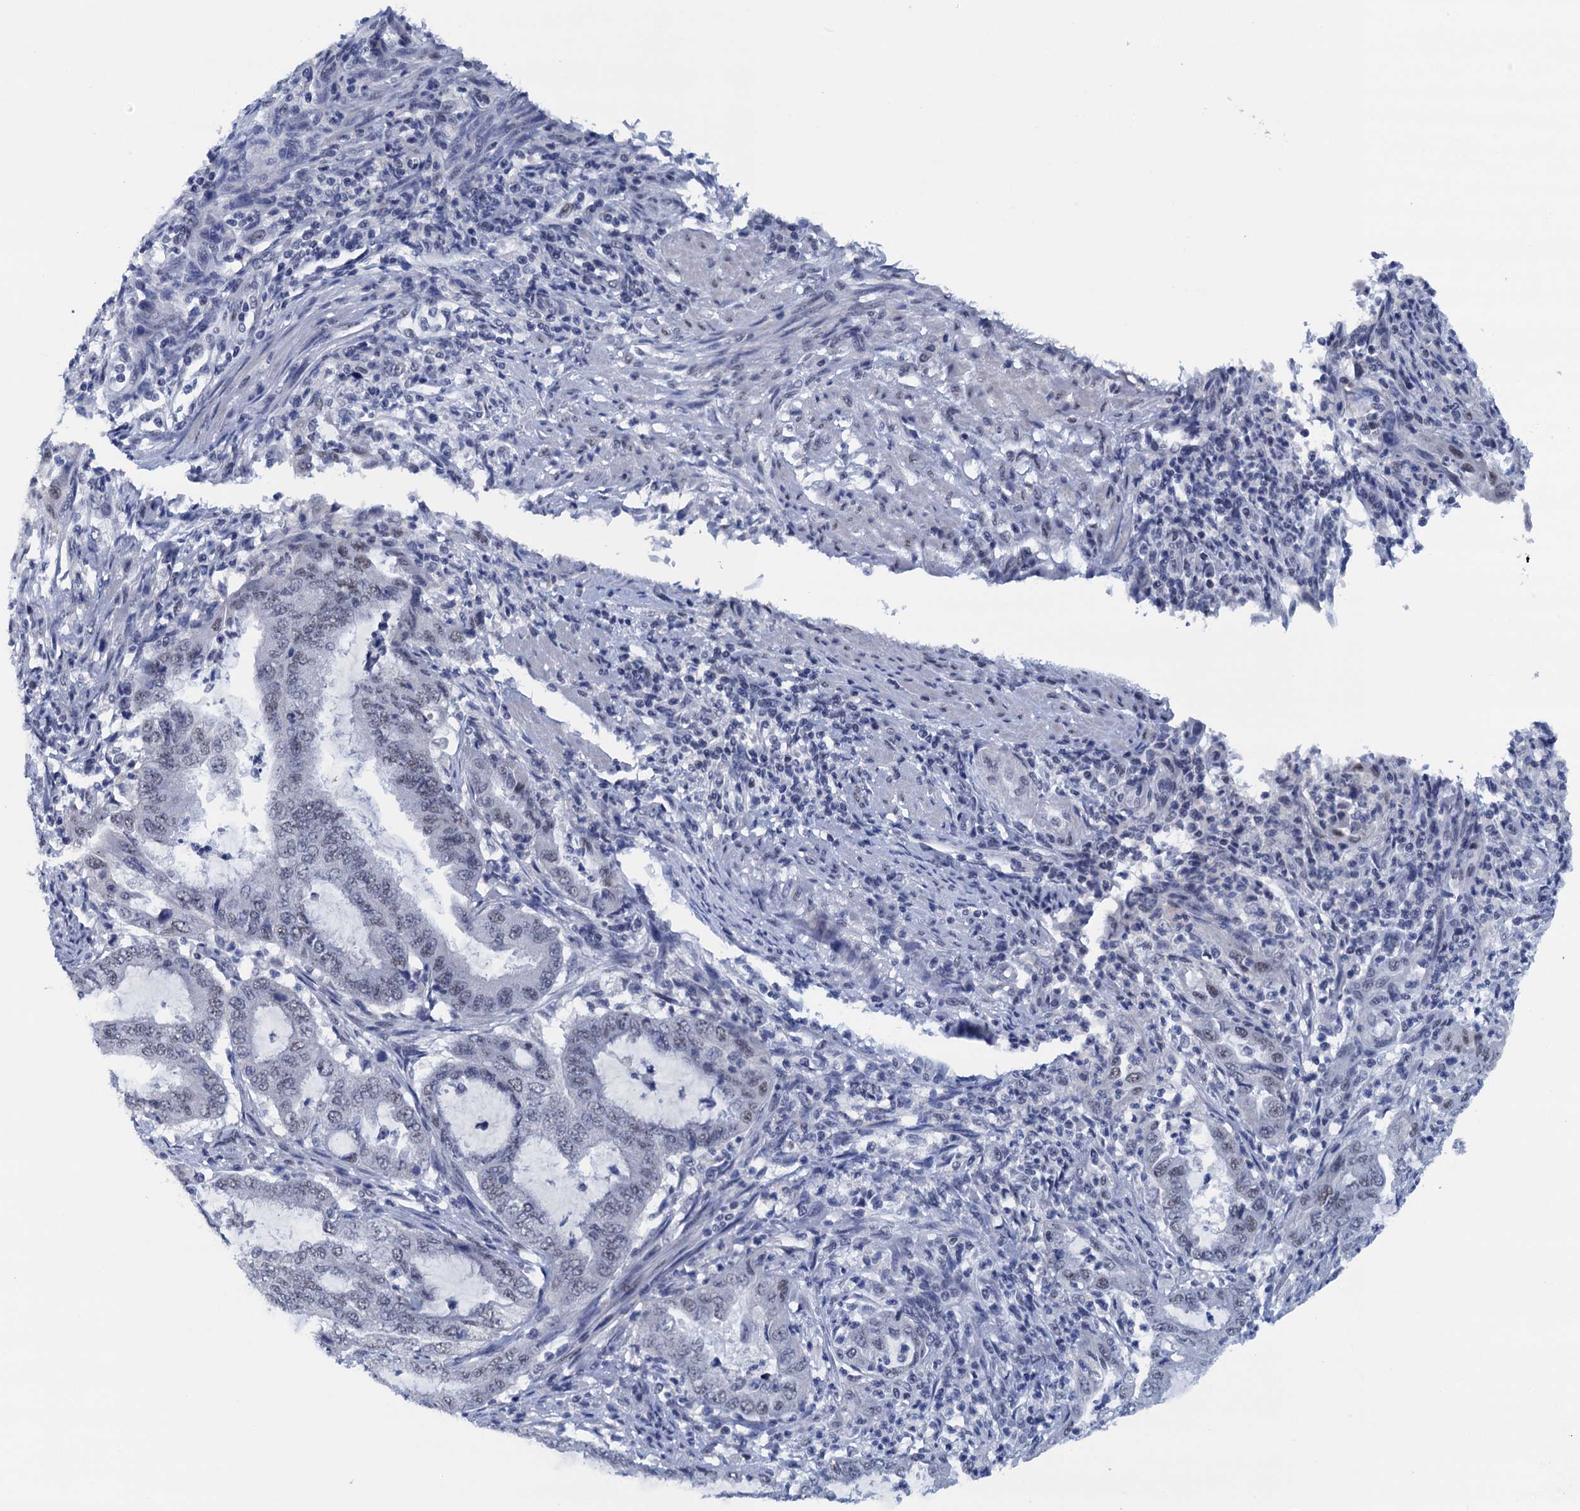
{"staining": {"intensity": "negative", "quantity": "none", "location": "none"}, "tissue": "endometrial cancer", "cell_type": "Tumor cells", "image_type": "cancer", "snomed": [{"axis": "morphology", "description": "Adenocarcinoma, NOS"}, {"axis": "topography", "description": "Endometrium"}], "caption": "Tumor cells show no significant protein positivity in adenocarcinoma (endometrial). (Brightfield microscopy of DAB (3,3'-diaminobenzidine) IHC at high magnification).", "gene": "FNBP4", "patient": {"sex": "female", "age": 51}}